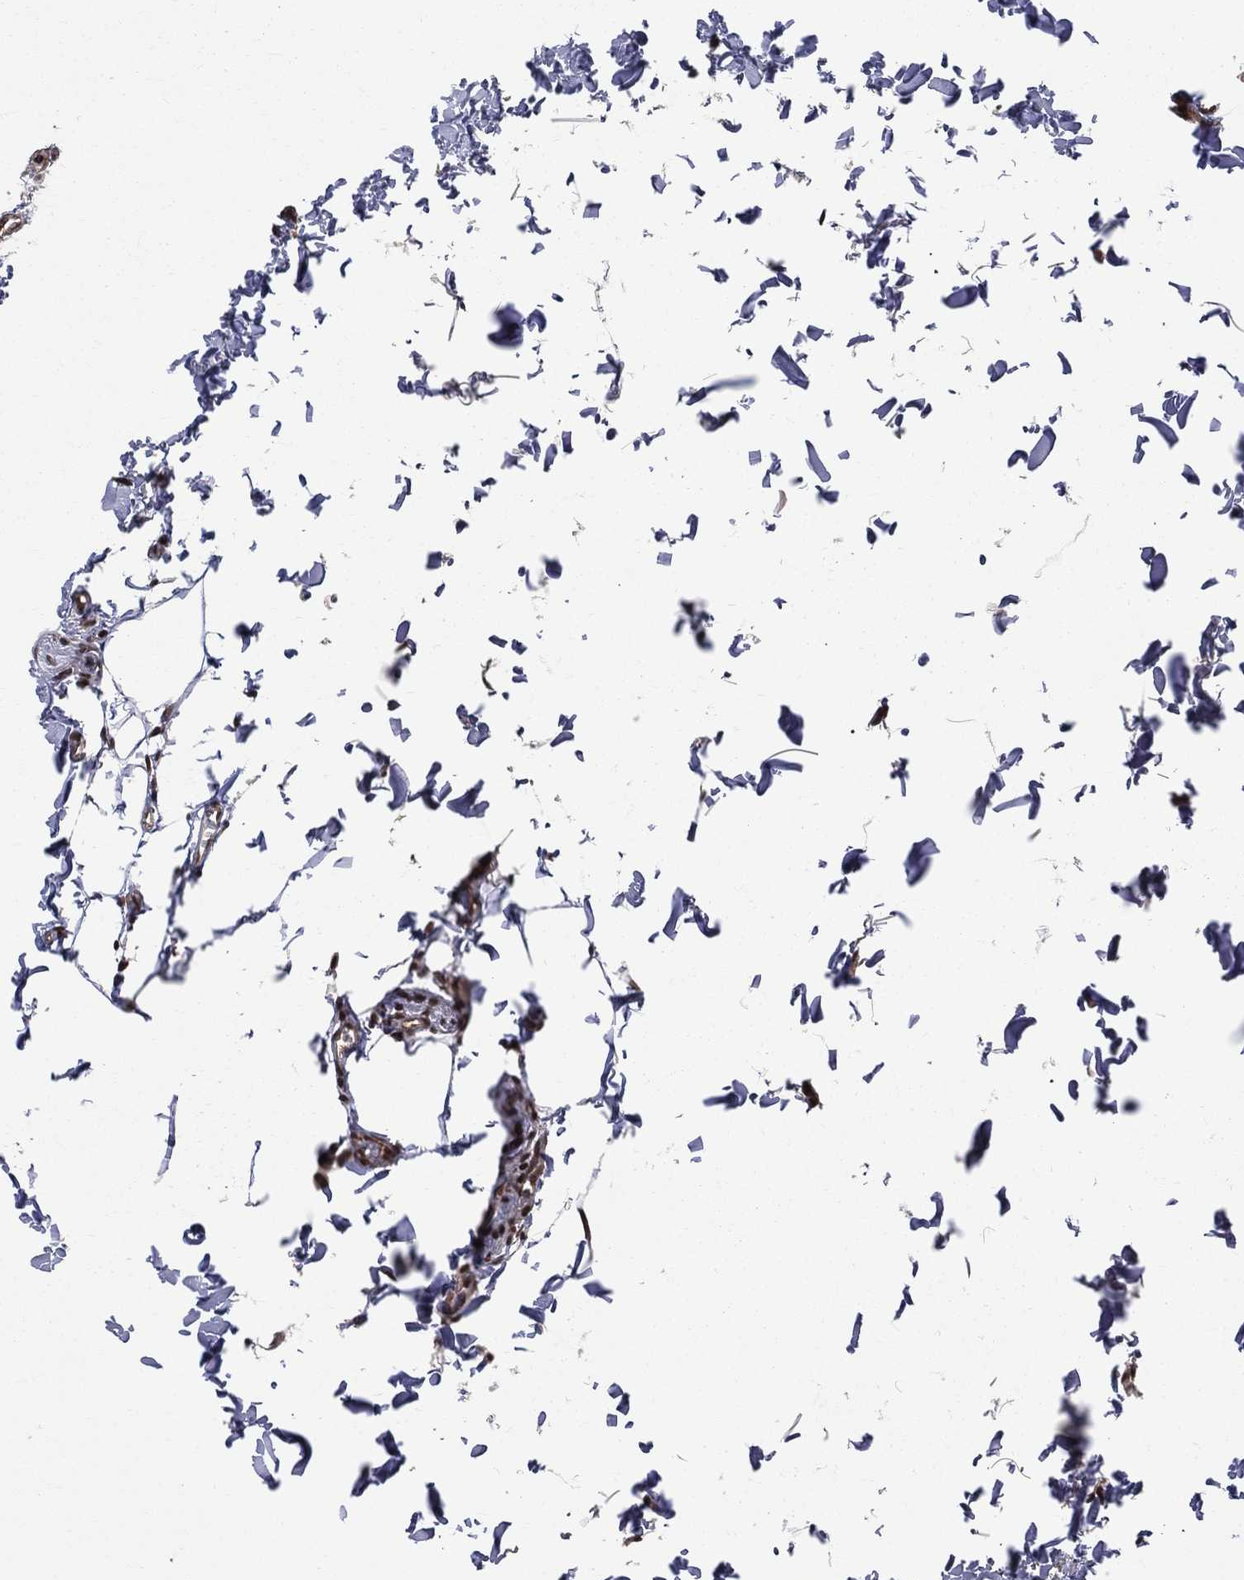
{"staining": {"intensity": "strong", "quantity": ">75%", "location": "nuclear"}, "tissue": "urinary bladder", "cell_type": "Urothelial cells", "image_type": "normal", "snomed": [{"axis": "morphology", "description": "Normal tissue, NOS"}, {"axis": "topography", "description": "Urinary bladder"}], "caption": "Immunohistochemistry staining of unremarkable urinary bladder, which displays high levels of strong nuclear staining in about >75% of urothelial cells indicating strong nuclear protein expression. The staining was performed using DAB (brown) for protein detection and nuclei were counterstained in hematoxylin (blue).", "gene": "SMC3", "patient": {"sex": "male", "age": 55}}